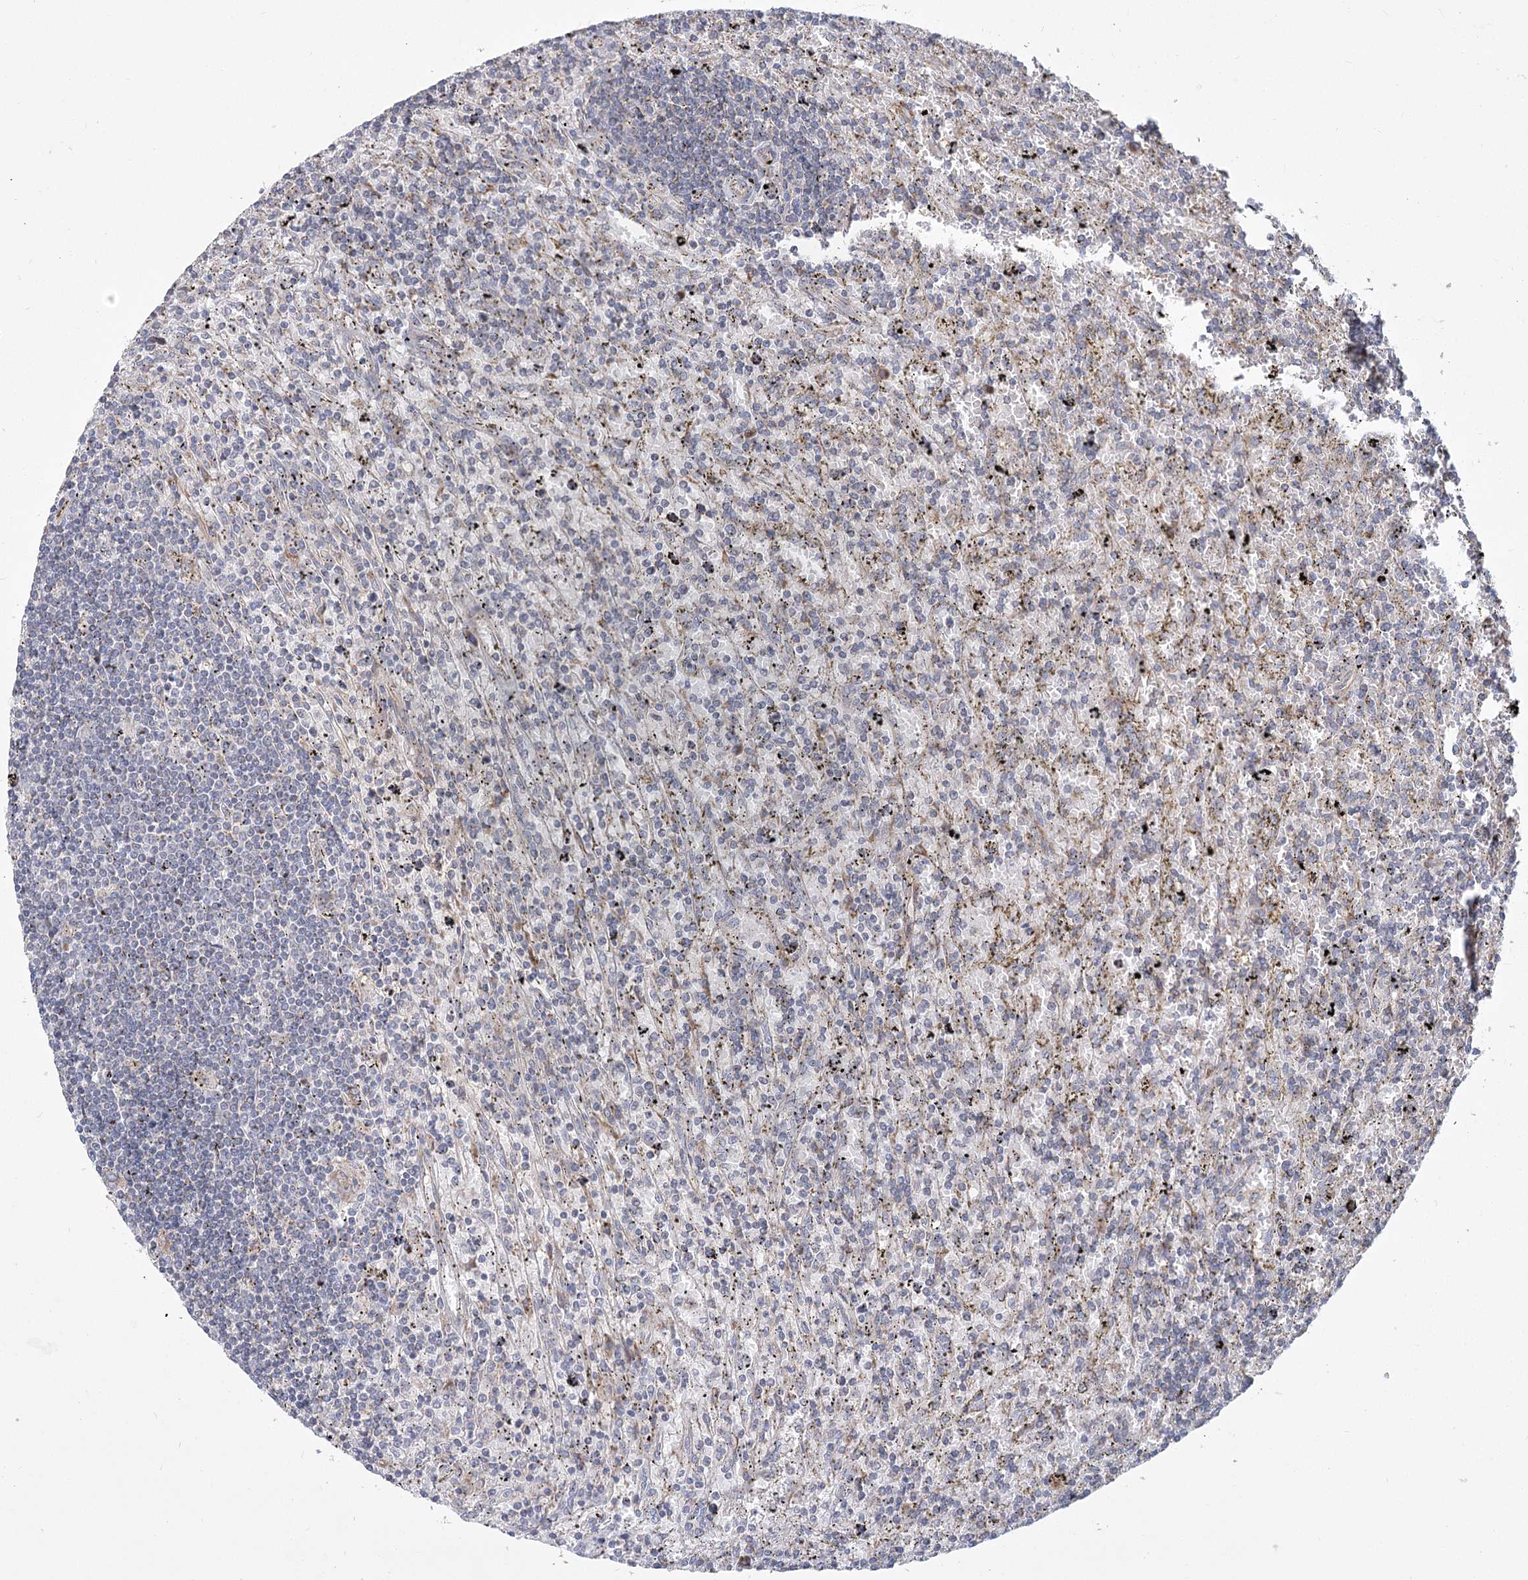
{"staining": {"intensity": "negative", "quantity": "none", "location": "none"}, "tissue": "lymphoma", "cell_type": "Tumor cells", "image_type": "cancer", "snomed": [{"axis": "morphology", "description": "Malignant lymphoma, non-Hodgkin's type, Low grade"}, {"axis": "topography", "description": "Spleen"}], "caption": "A photomicrograph of malignant lymphoma, non-Hodgkin's type (low-grade) stained for a protein displays no brown staining in tumor cells.", "gene": "CNTLN", "patient": {"sex": "male", "age": 76}}